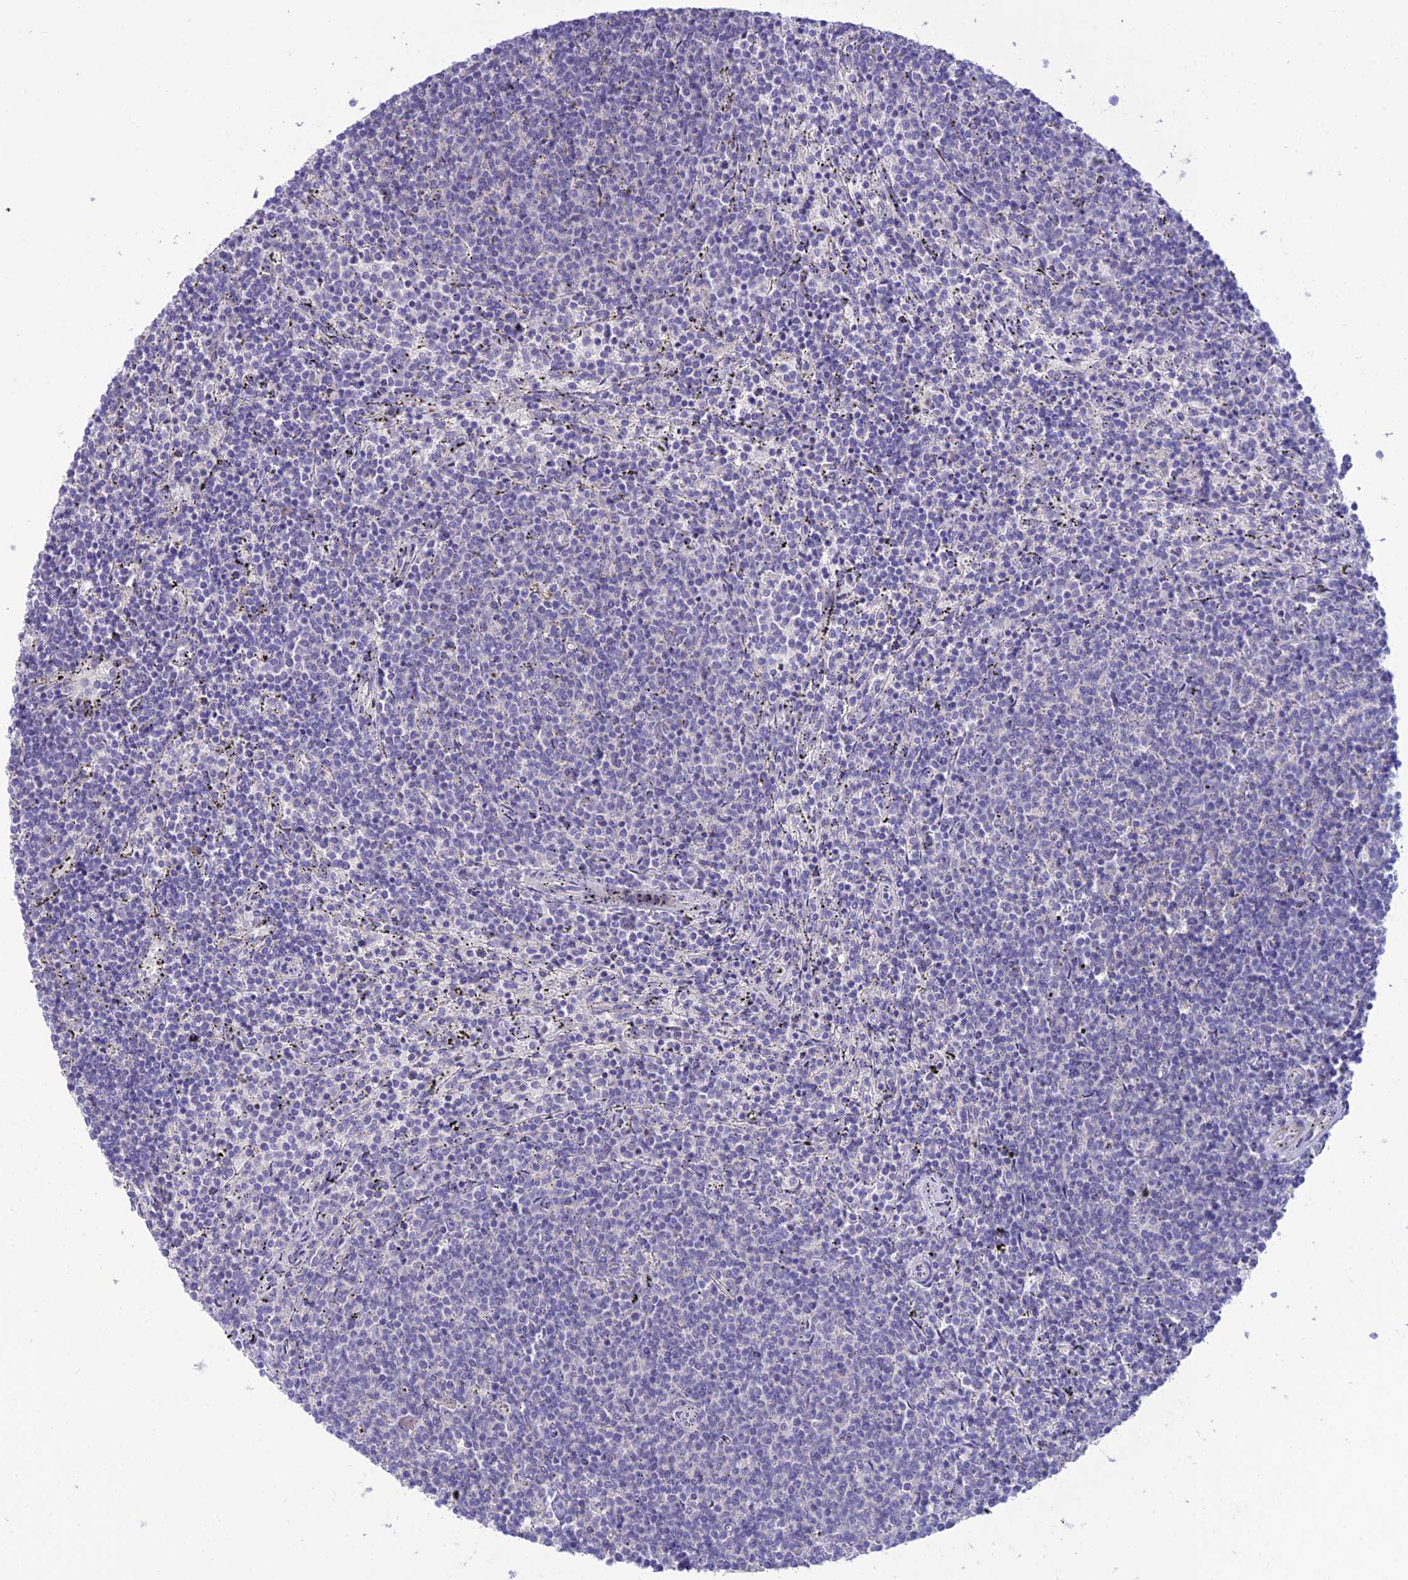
{"staining": {"intensity": "negative", "quantity": "none", "location": "none"}, "tissue": "lymphoma", "cell_type": "Tumor cells", "image_type": "cancer", "snomed": [{"axis": "morphology", "description": "Malignant lymphoma, non-Hodgkin's type, Low grade"}, {"axis": "topography", "description": "Spleen"}], "caption": "There is no significant positivity in tumor cells of lymphoma.", "gene": "TEKT3", "patient": {"sex": "female", "age": 50}}